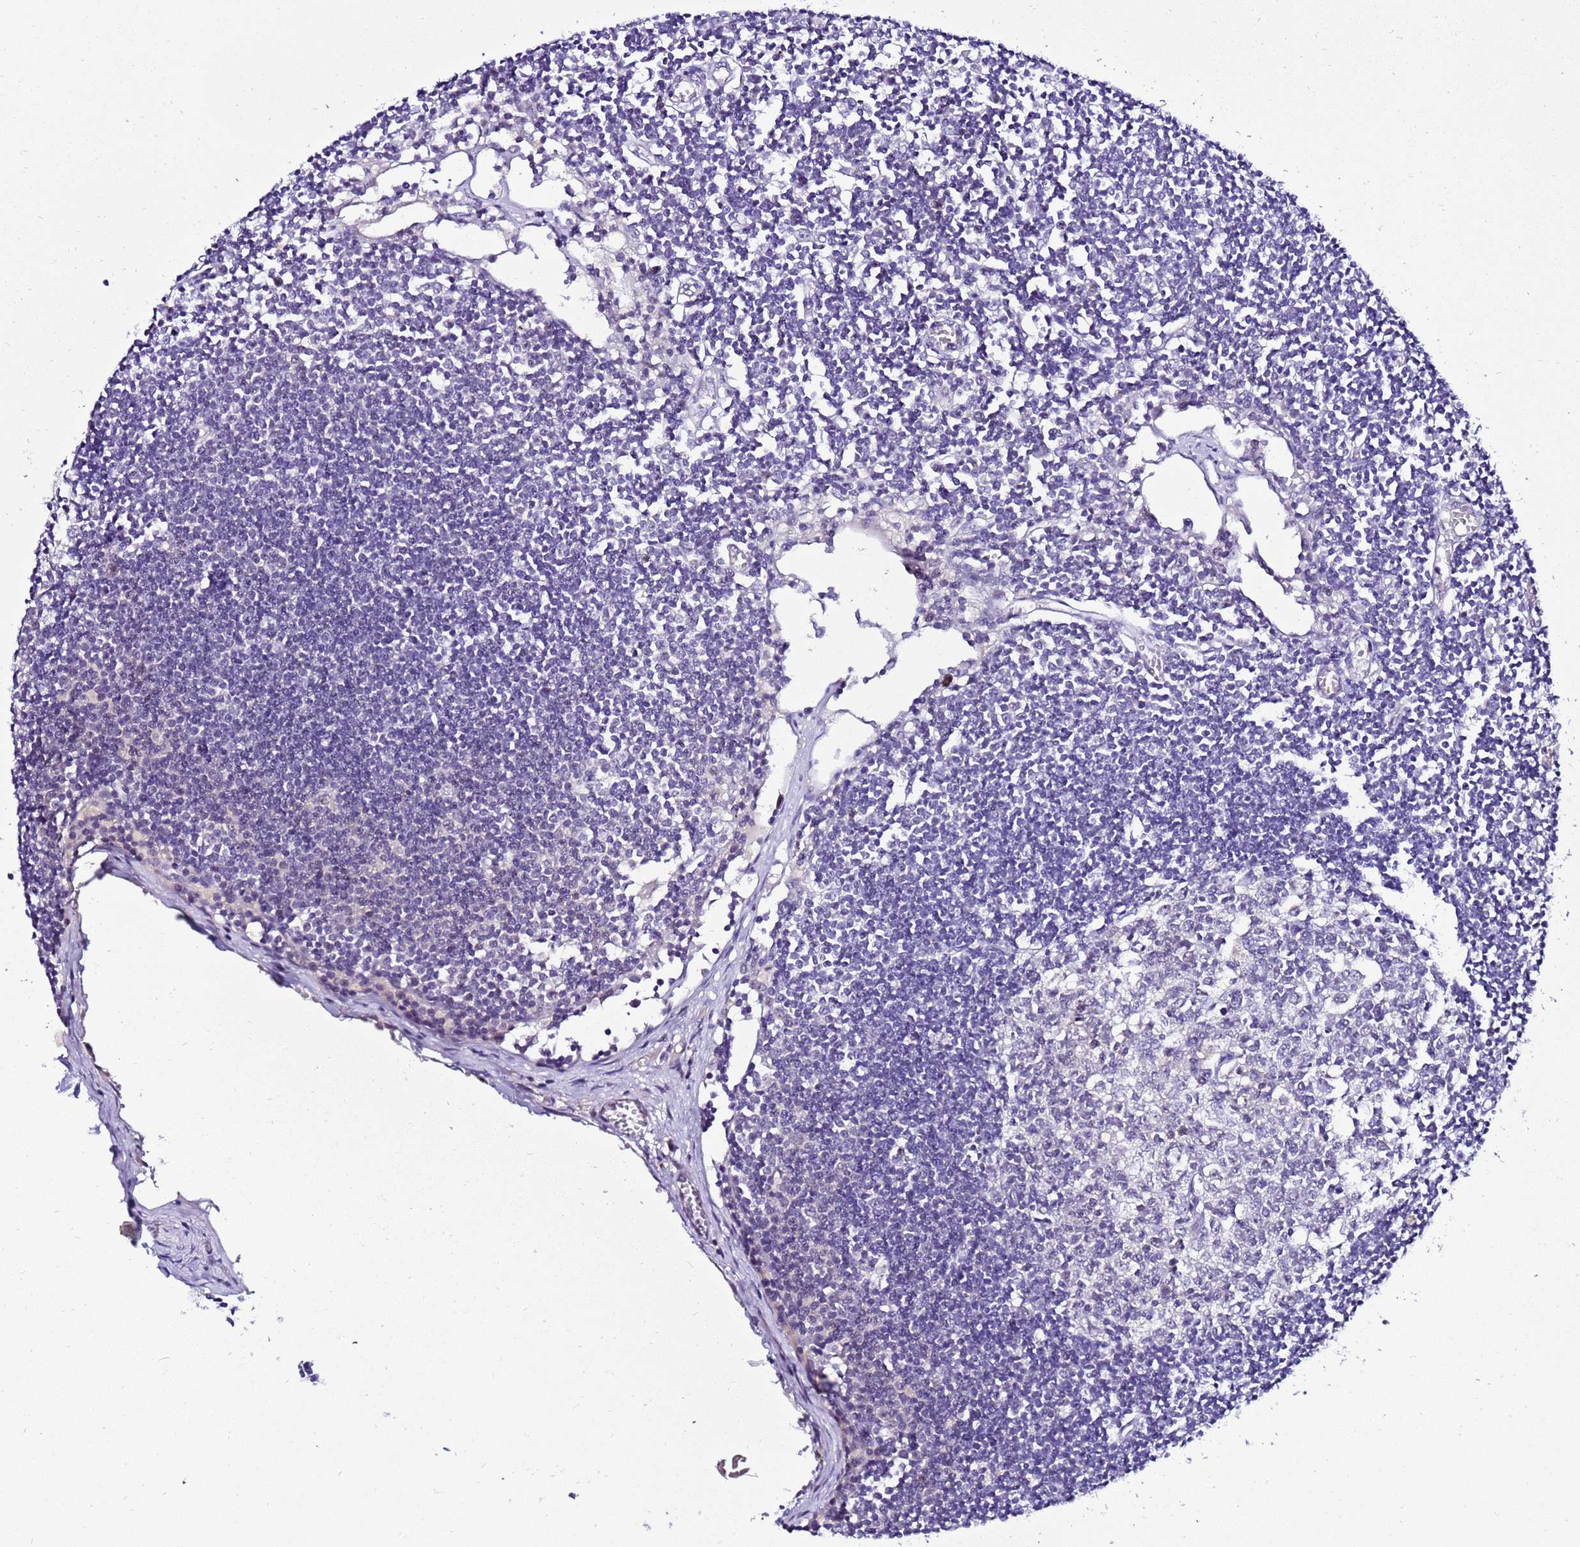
{"staining": {"intensity": "negative", "quantity": "none", "location": "none"}, "tissue": "lymph node", "cell_type": "Germinal center cells", "image_type": "normal", "snomed": [{"axis": "morphology", "description": "Normal tissue, NOS"}, {"axis": "topography", "description": "Lymph node"}], "caption": "High power microscopy photomicrograph of an immunohistochemistry (IHC) histopathology image of normal lymph node, revealing no significant staining in germinal center cells. The staining was performed using DAB (3,3'-diaminobenzidine) to visualize the protein expression in brown, while the nuclei were stained in blue with hematoxylin (Magnification: 20x).", "gene": "C19orf47", "patient": {"sex": "female", "age": 11}}